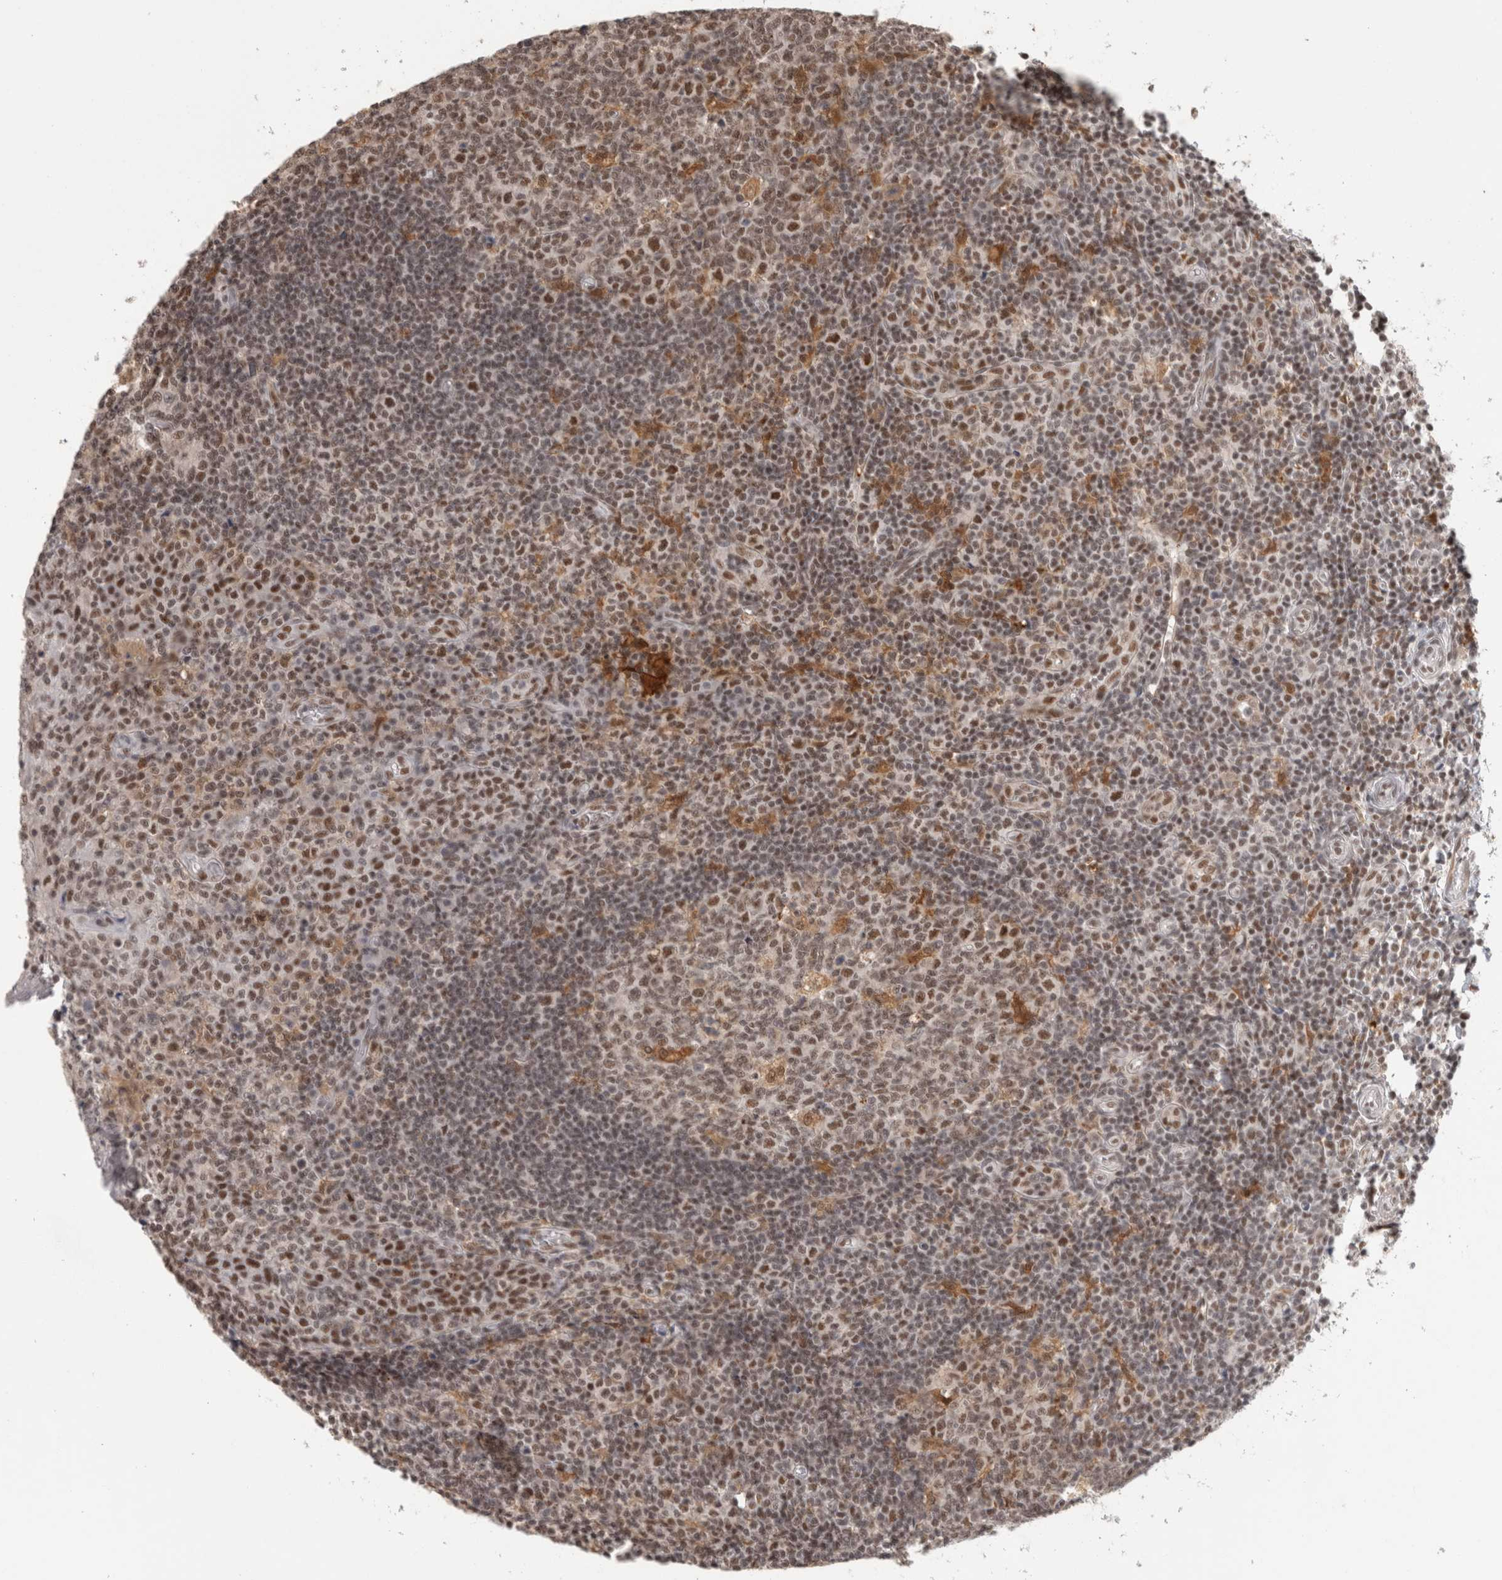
{"staining": {"intensity": "moderate", "quantity": ">75%", "location": "cytoplasmic/membranous,nuclear"}, "tissue": "tonsil", "cell_type": "Germinal center cells", "image_type": "normal", "snomed": [{"axis": "morphology", "description": "Normal tissue, NOS"}, {"axis": "topography", "description": "Tonsil"}], "caption": "Immunohistochemistry (IHC) staining of unremarkable tonsil, which displays medium levels of moderate cytoplasmic/membranous,nuclear staining in about >75% of germinal center cells indicating moderate cytoplasmic/membranous,nuclear protein expression. The staining was performed using DAB (brown) for protein detection and nuclei were counterstained in hematoxylin (blue).", "gene": "ZNF830", "patient": {"sex": "female", "age": 19}}